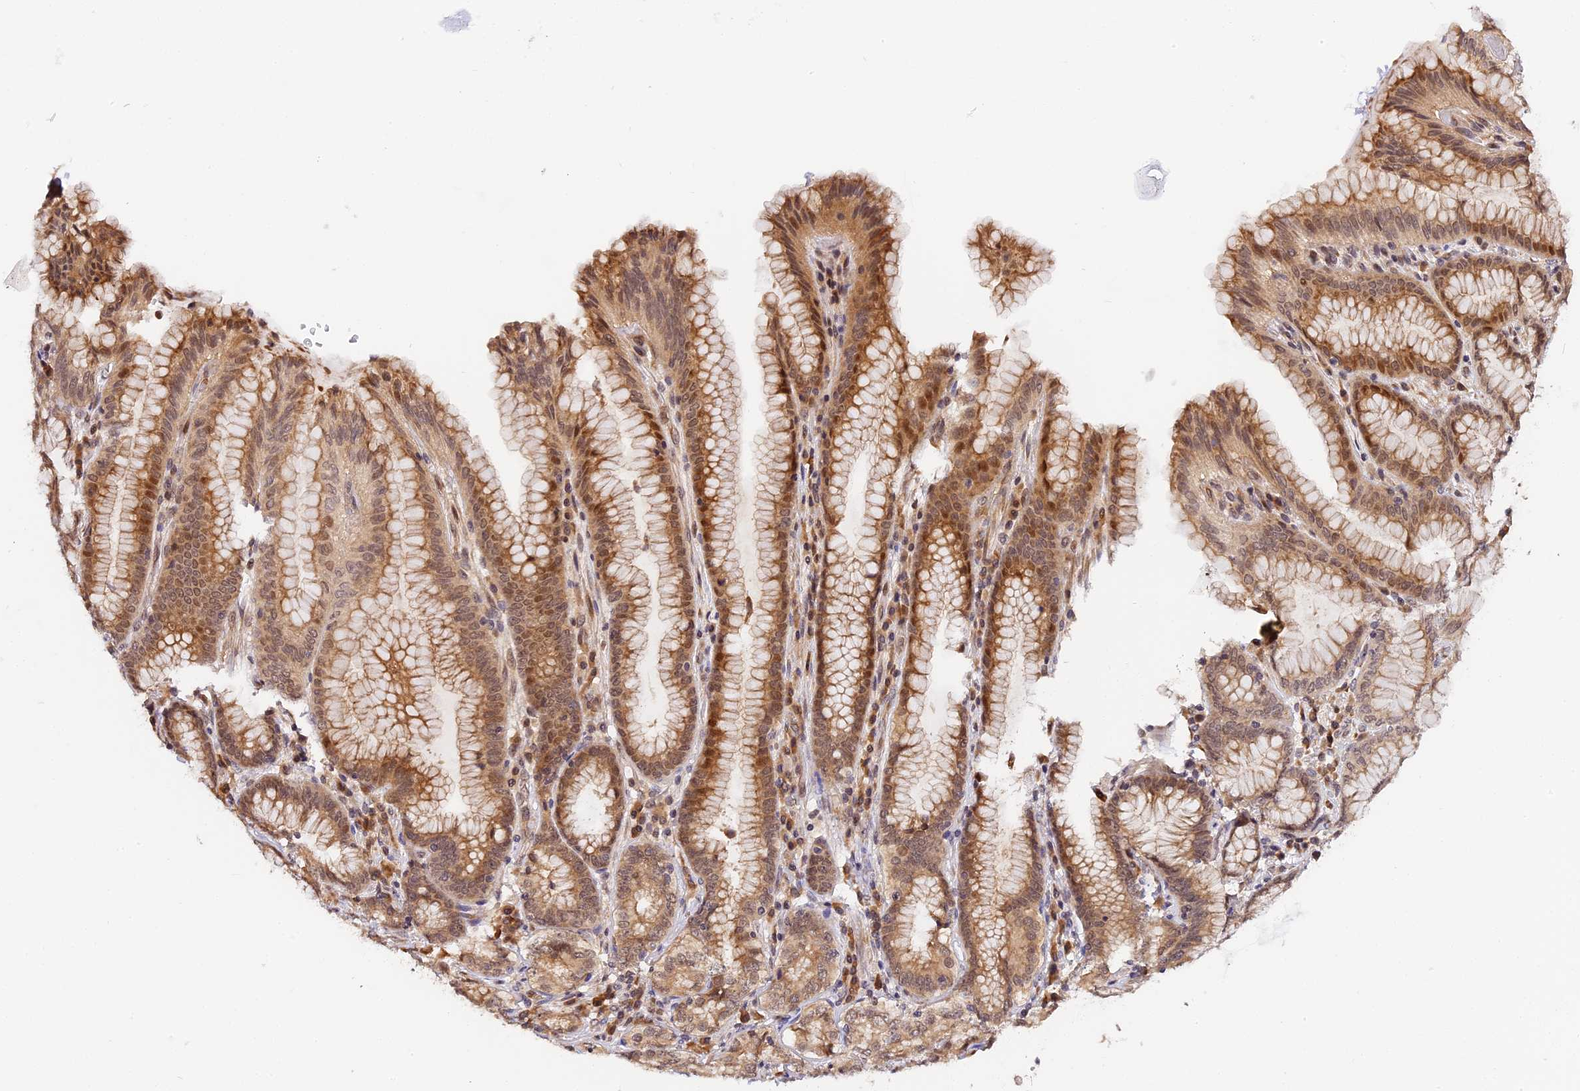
{"staining": {"intensity": "moderate", "quantity": ">75%", "location": "cytoplasmic/membranous,nuclear"}, "tissue": "stomach", "cell_type": "Glandular cells", "image_type": "normal", "snomed": [{"axis": "morphology", "description": "Normal tissue, NOS"}, {"axis": "topography", "description": "Stomach, upper"}, {"axis": "topography", "description": "Stomach, lower"}], "caption": "Immunohistochemistry (IHC) (DAB) staining of benign stomach shows moderate cytoplasmic/membranous,nuclear protein staining in approximately >75% of glandular cells.", "gene": "IMPACT", "patient": {"sex": "female", "age": 76}}